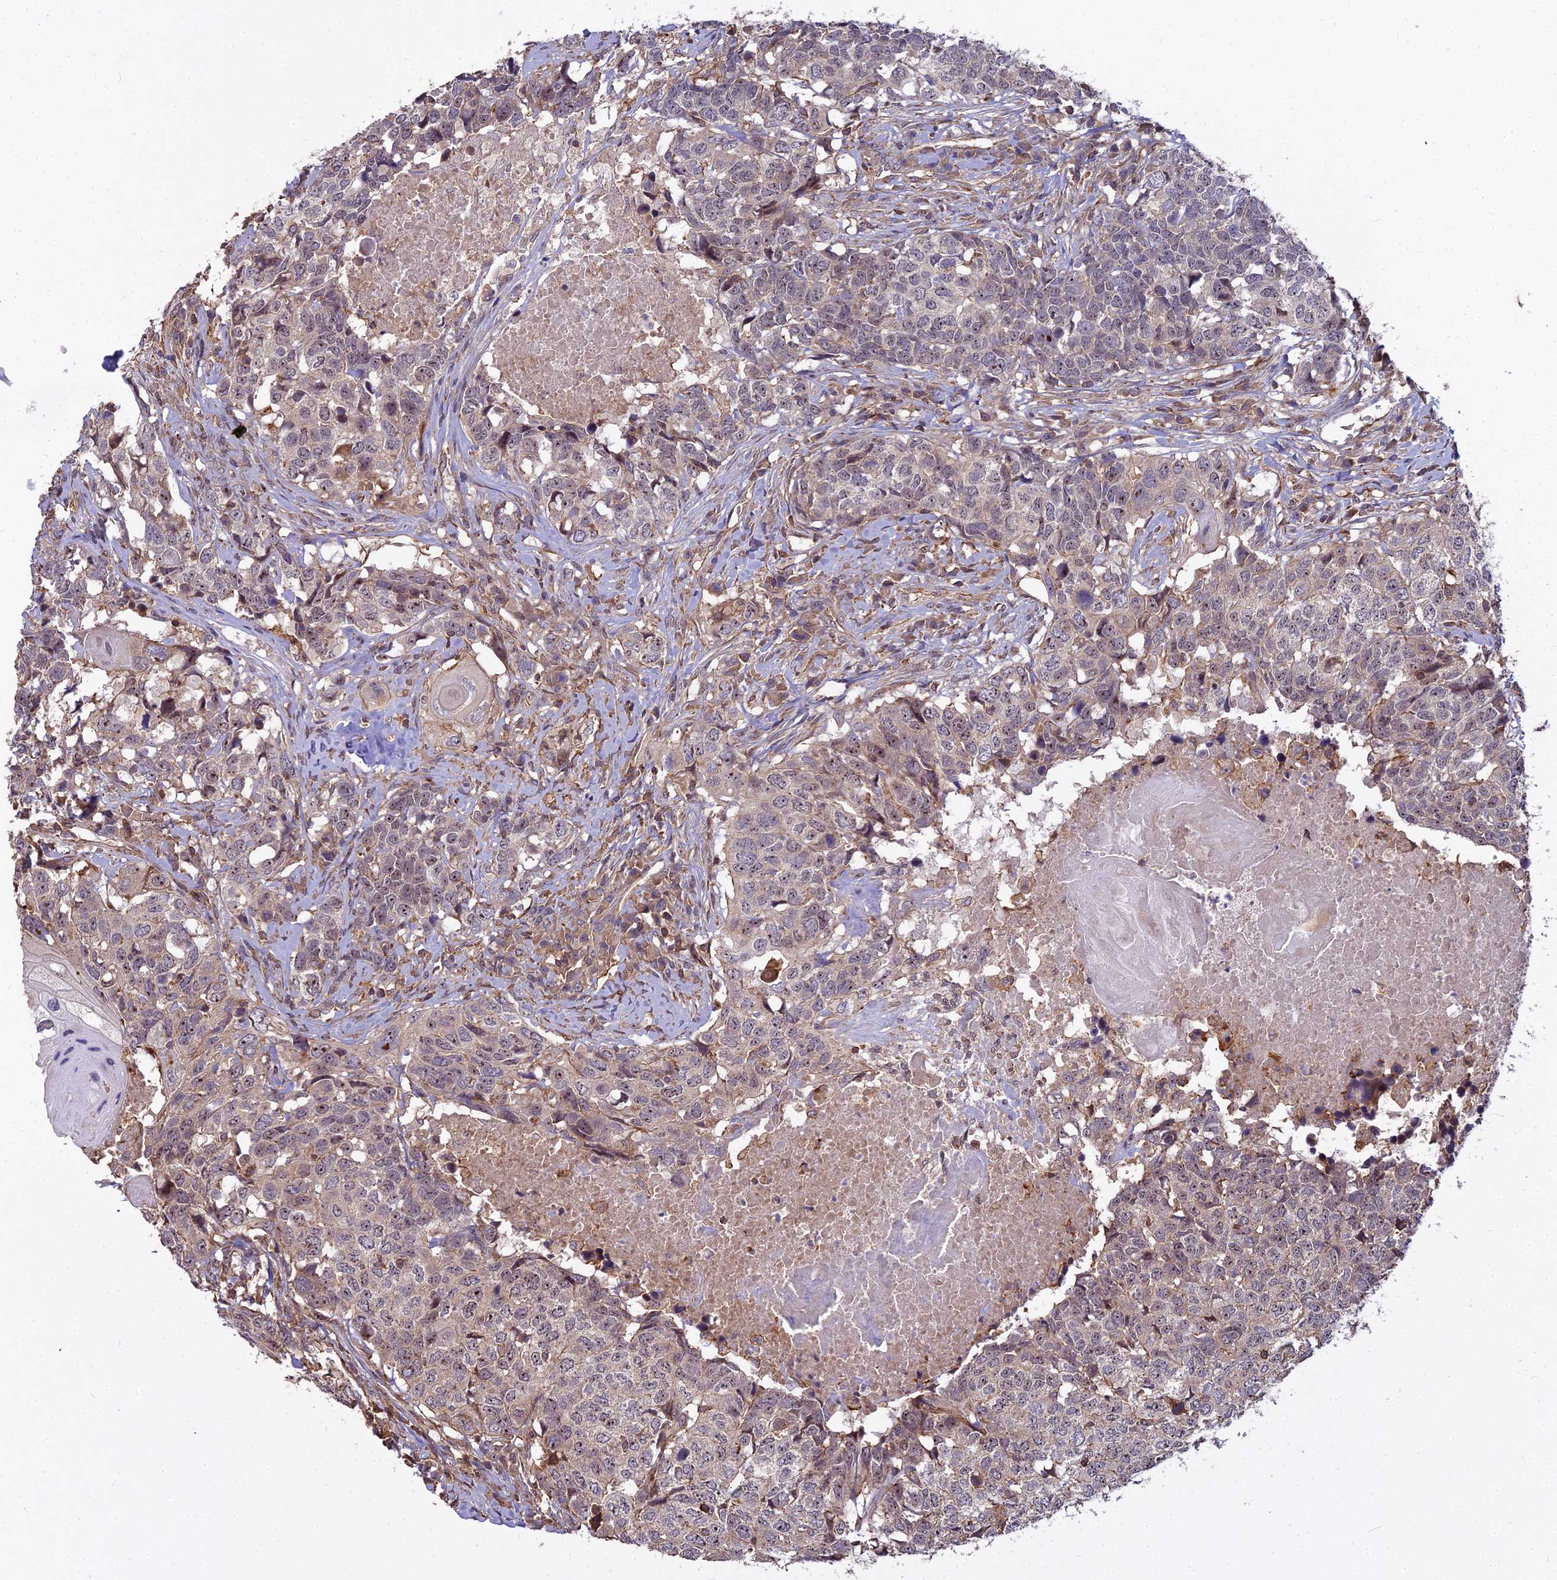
{"staining": {"intensity": "weak", "quantity": "<25%", "location": "cytoplasmic/membranous"}, "tissue": "head and neck cancer", "cell_type": "Tumor cells", "image_type": "cancer", "snomed": [{"axis": "morphology", "description": "Squamous cell carcinoma, NOS"}, {"axis": "topography", "description": "Head-Neck"}], "caption": "Immunohistochemistry image of neoplastic tissue: head and neck cancer stained with DAB displays no significant protein staining in tumor cells.", "gene": "TCEA3", "patient": {"sex": "male", "age": 66}}